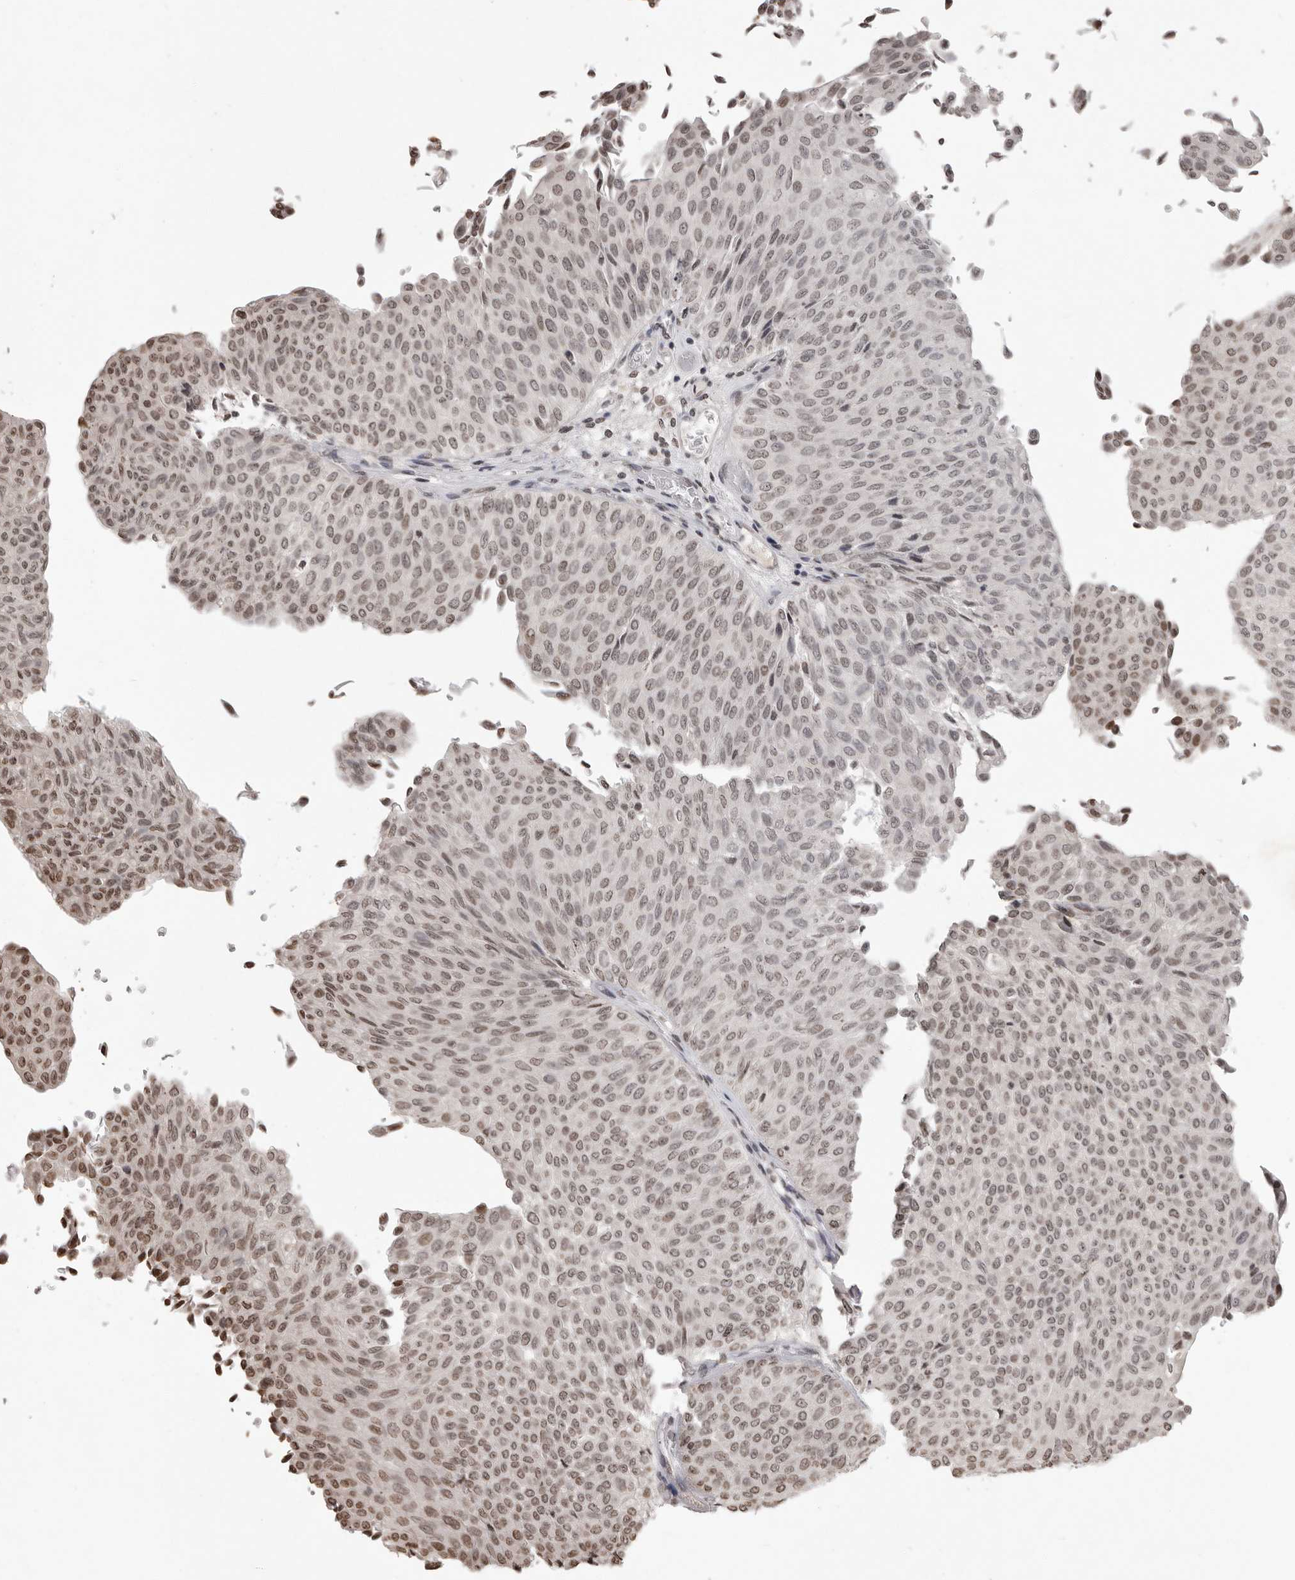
{"staining": {"intensity": "weak", "quantity": ">75%", "location": "nuclear"}, "tissue": "urothelial cancer", "cell_type": "Tumor cells", "image_type": "cancer", "snomed": [{"axis": "morphology", "description": "Urothelial carcinoma, Low grade"}, {"axis": "topography", "description": "Urinary bladder"}], "caption": "Human low-grade urothelial carcinoma stained for a protein (brown) shows weak nuclear positive staining in about >75% of tumor cells.", "gene": "WDR45", "patient": {"sex": "male", "age": 78}}